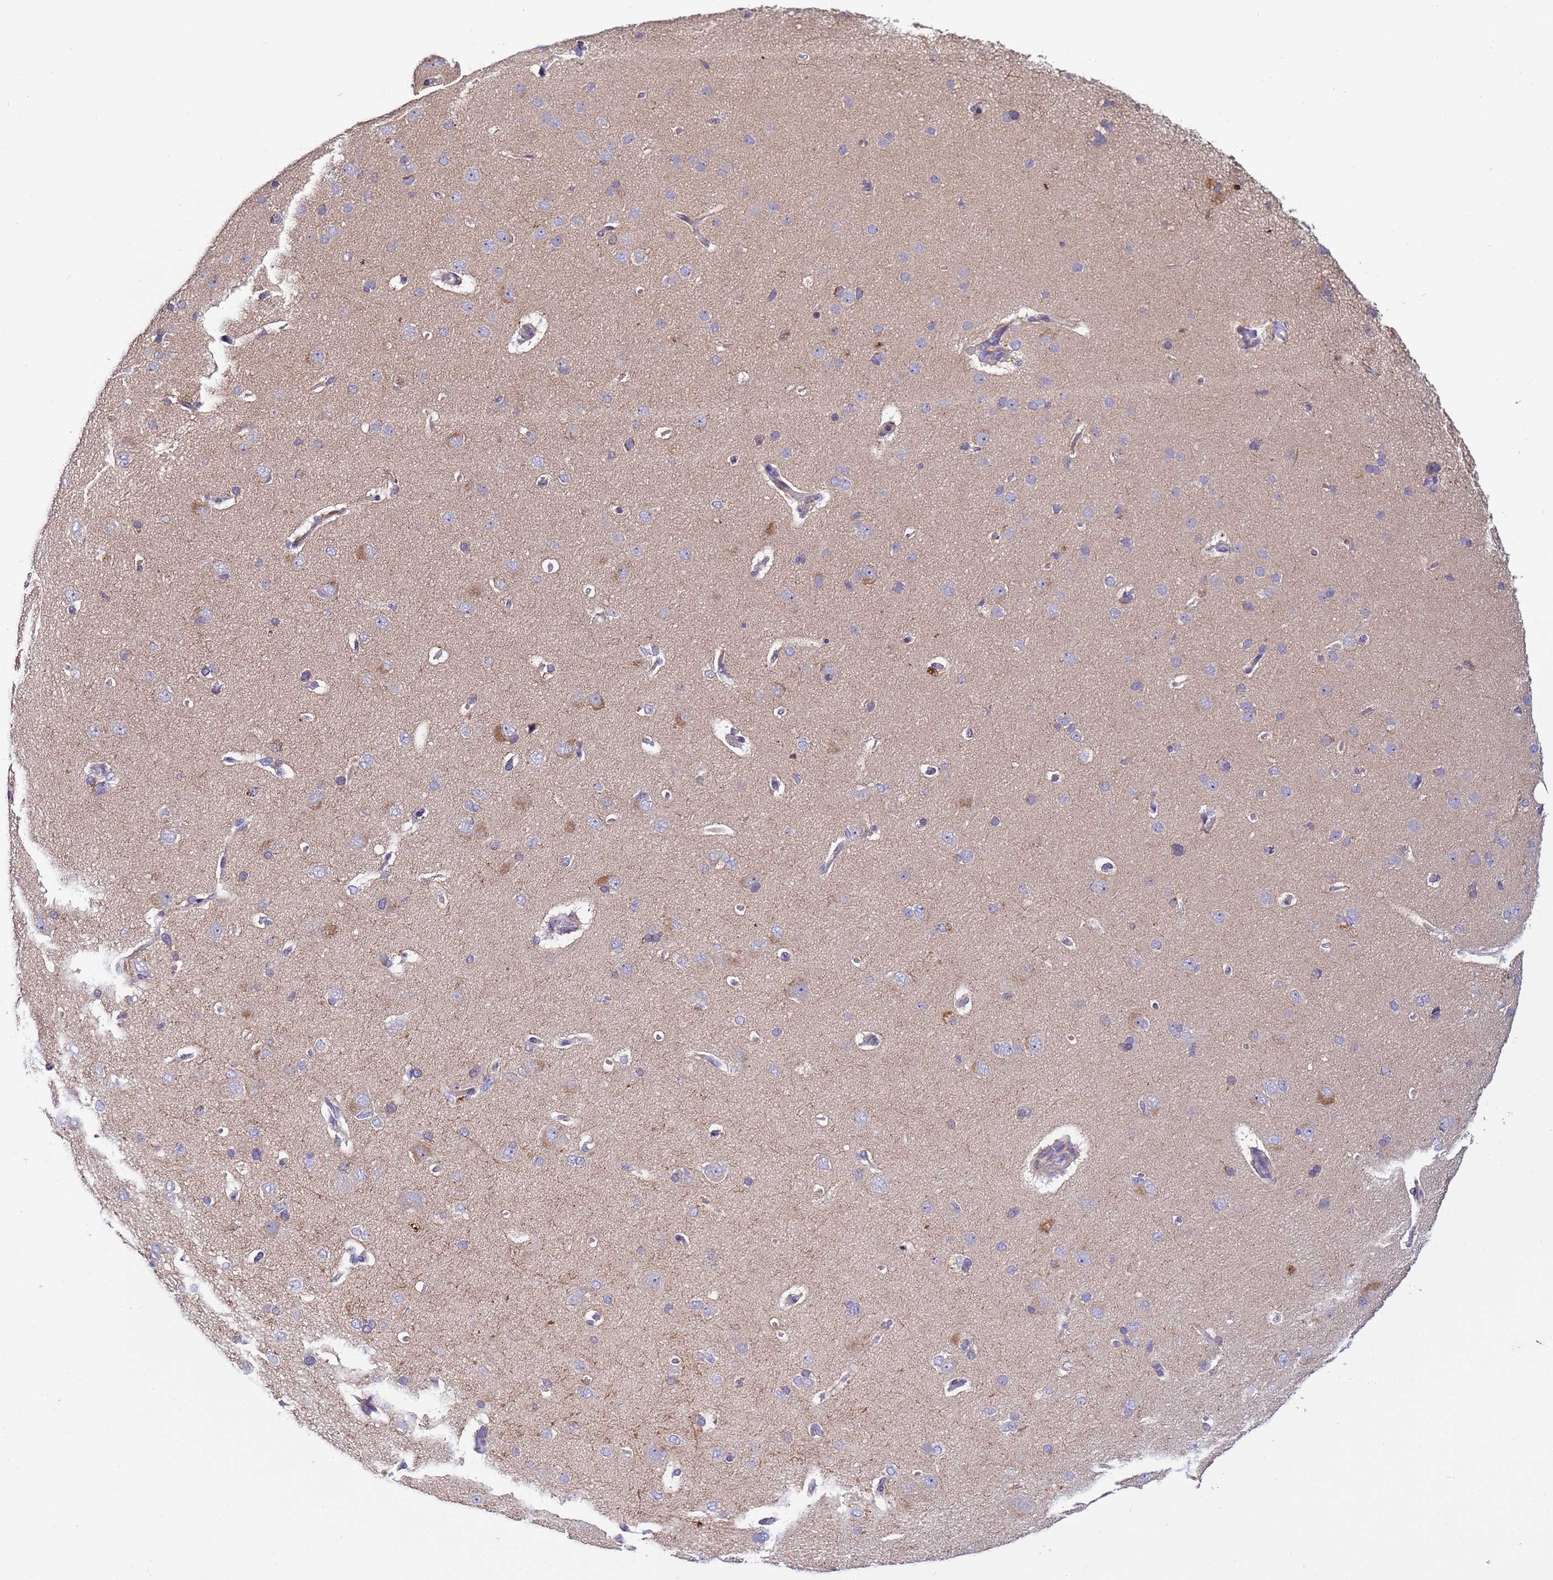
{"staining": {"intensity": "weak", "quantity": "<25%", "location": "cytoplasmic/membranous"}, "tissue": "cerebral cortex", "cell_type": "Endothelial cells", "image_type": "normal", "snomed": [{"axis": "morphology", "description": "Normal tissue, NOS"}, {"axis": "topography", "description": "Cerebral cortex"}], "caption": "DAB (3,3'-diaminobenzidine) immunohistochemical staining of benign human cerebral cortex demonstrates no significant positivity in endothelial cells.", "gene": "IGSF11", "patient": {"sex": "male", "age": 62}}